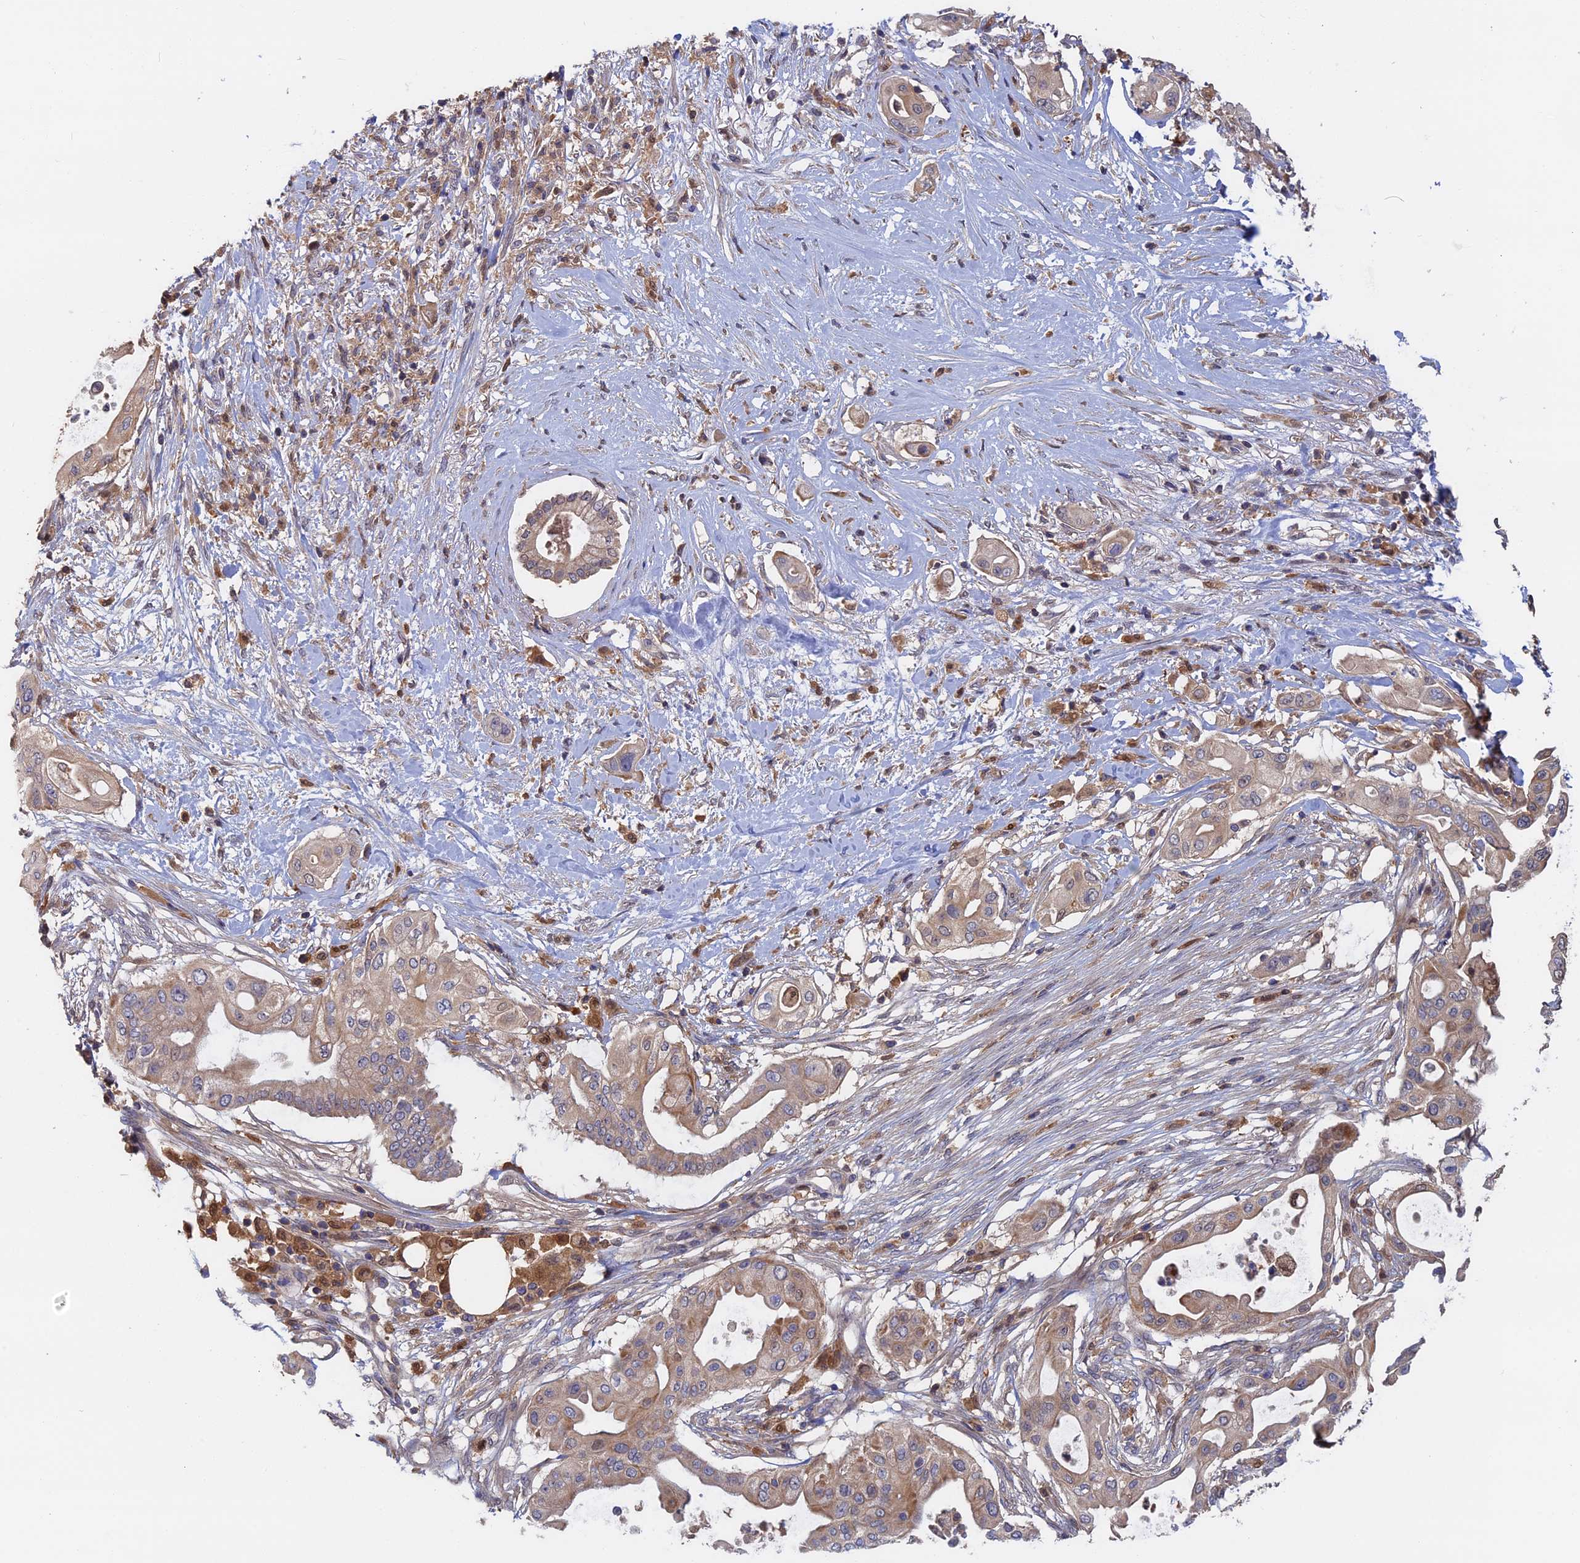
{"staining": {"intensity": "weak", "quantity": "25%-75%", "location": "cytoplasmic/membranous"}, "tissue": "pancreatic cancer", "cell_type": "Tumor cells", "image_type": "cancer", "snomed": [{"axis": "morphology", "description": "Adenocarcinoma, NOS"}, {"axis": "topography", "description": "Pancreas"}], "caption": "This photomicrograph exhibits immunohistochemistry (IHC) staining of human pancreatic cancer, with low weak cytoplasmic/membranous expression in approximately 25%-75% of tumor cells.", "gene": "BLVRA", "patient": {"sex": "male", "age": 68}}